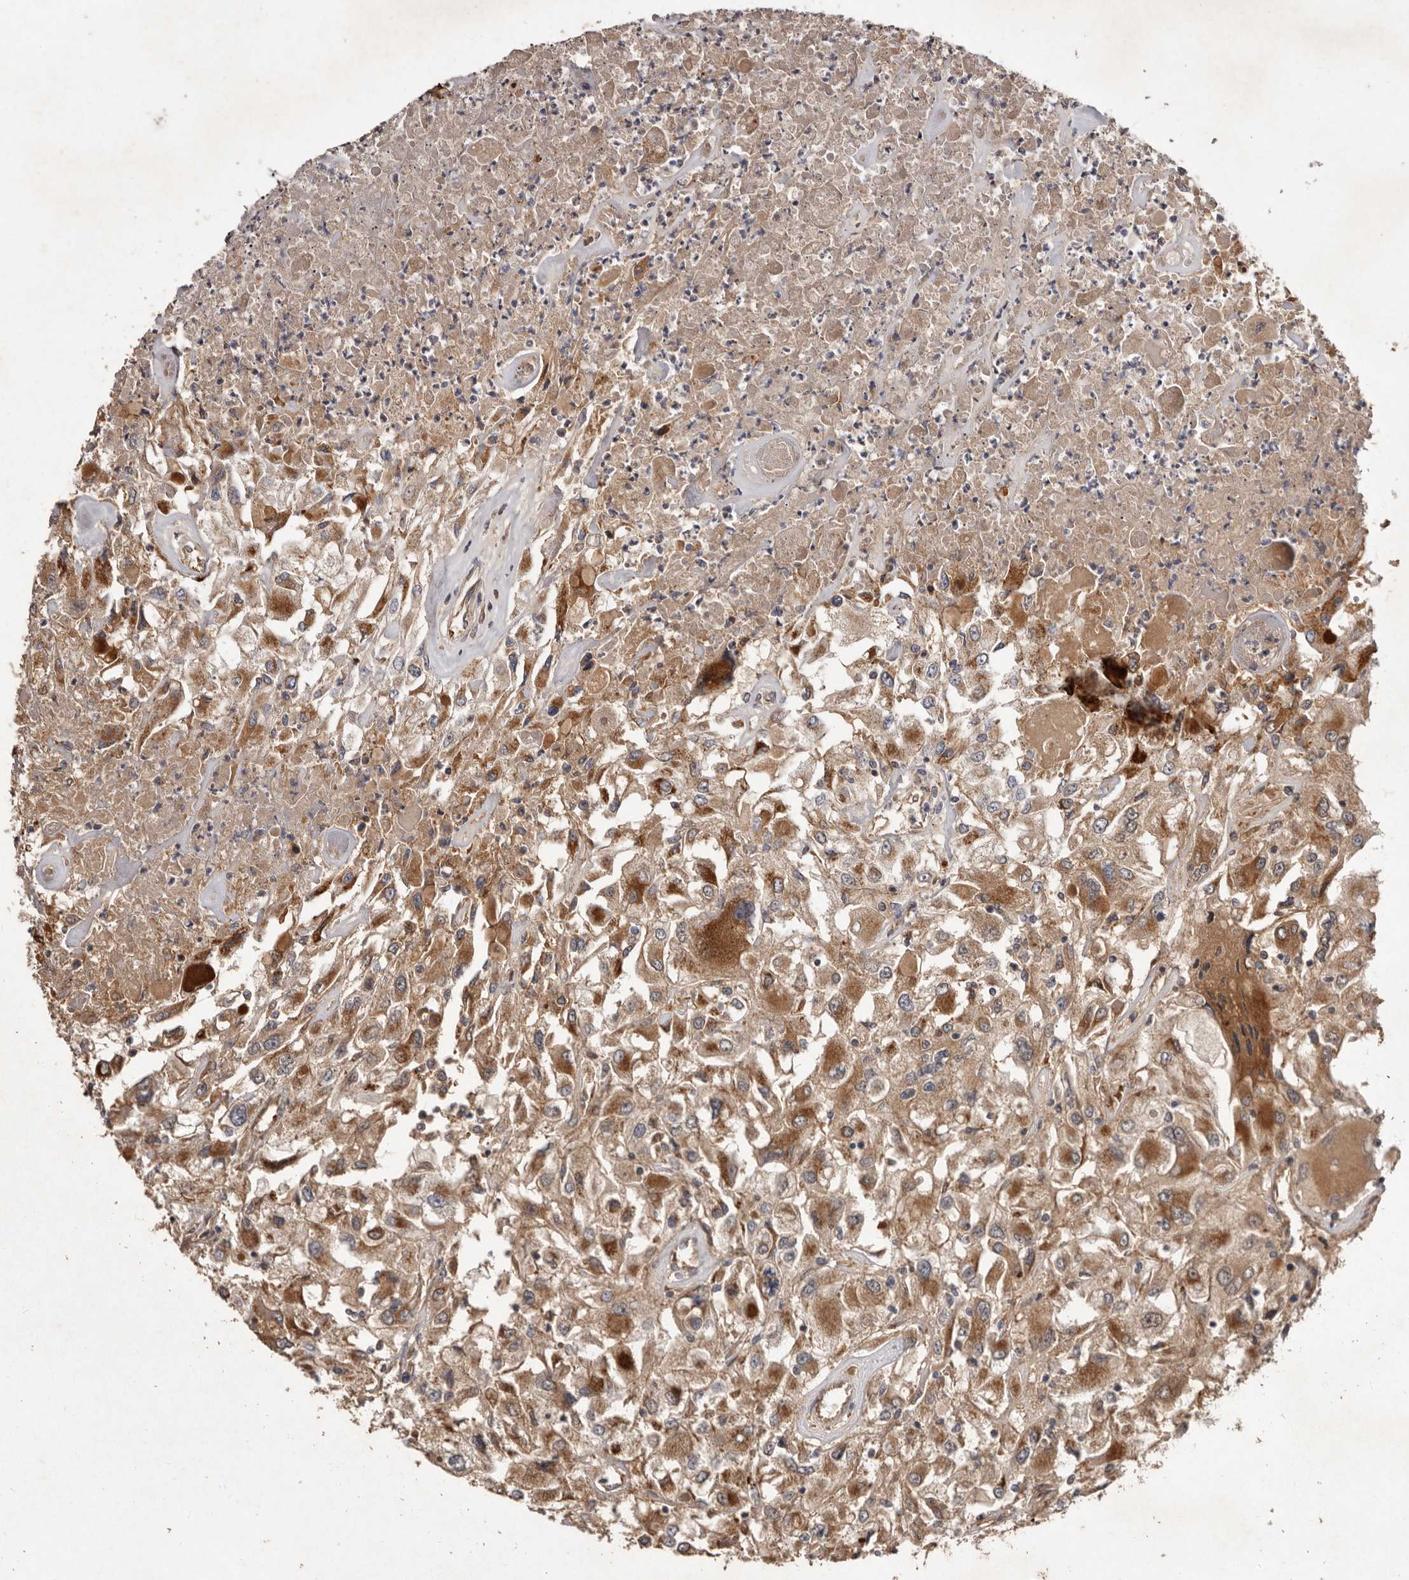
{"staining": {"intensity": "moderate", "quantity": ">75%", "location": "cytoplasmic/membranous"}, "tissue": "renal cancer", "cell_type": "Tumor cells", "image_type": "cancer", "snomed": [{"axis": "morphology", "description": "Adenocarcinoma, NOS"}, {"axis": "topography", "description": "Kidney"}], "caption": "Protein expression analysis of renal cancer displays moderate cytoplasmic/membranous expression in approximately >75% of tumor cells. Nuclei are stained in blue.", "gene": "FLAD1", "patient": {"sex": "female", "age": 52}}